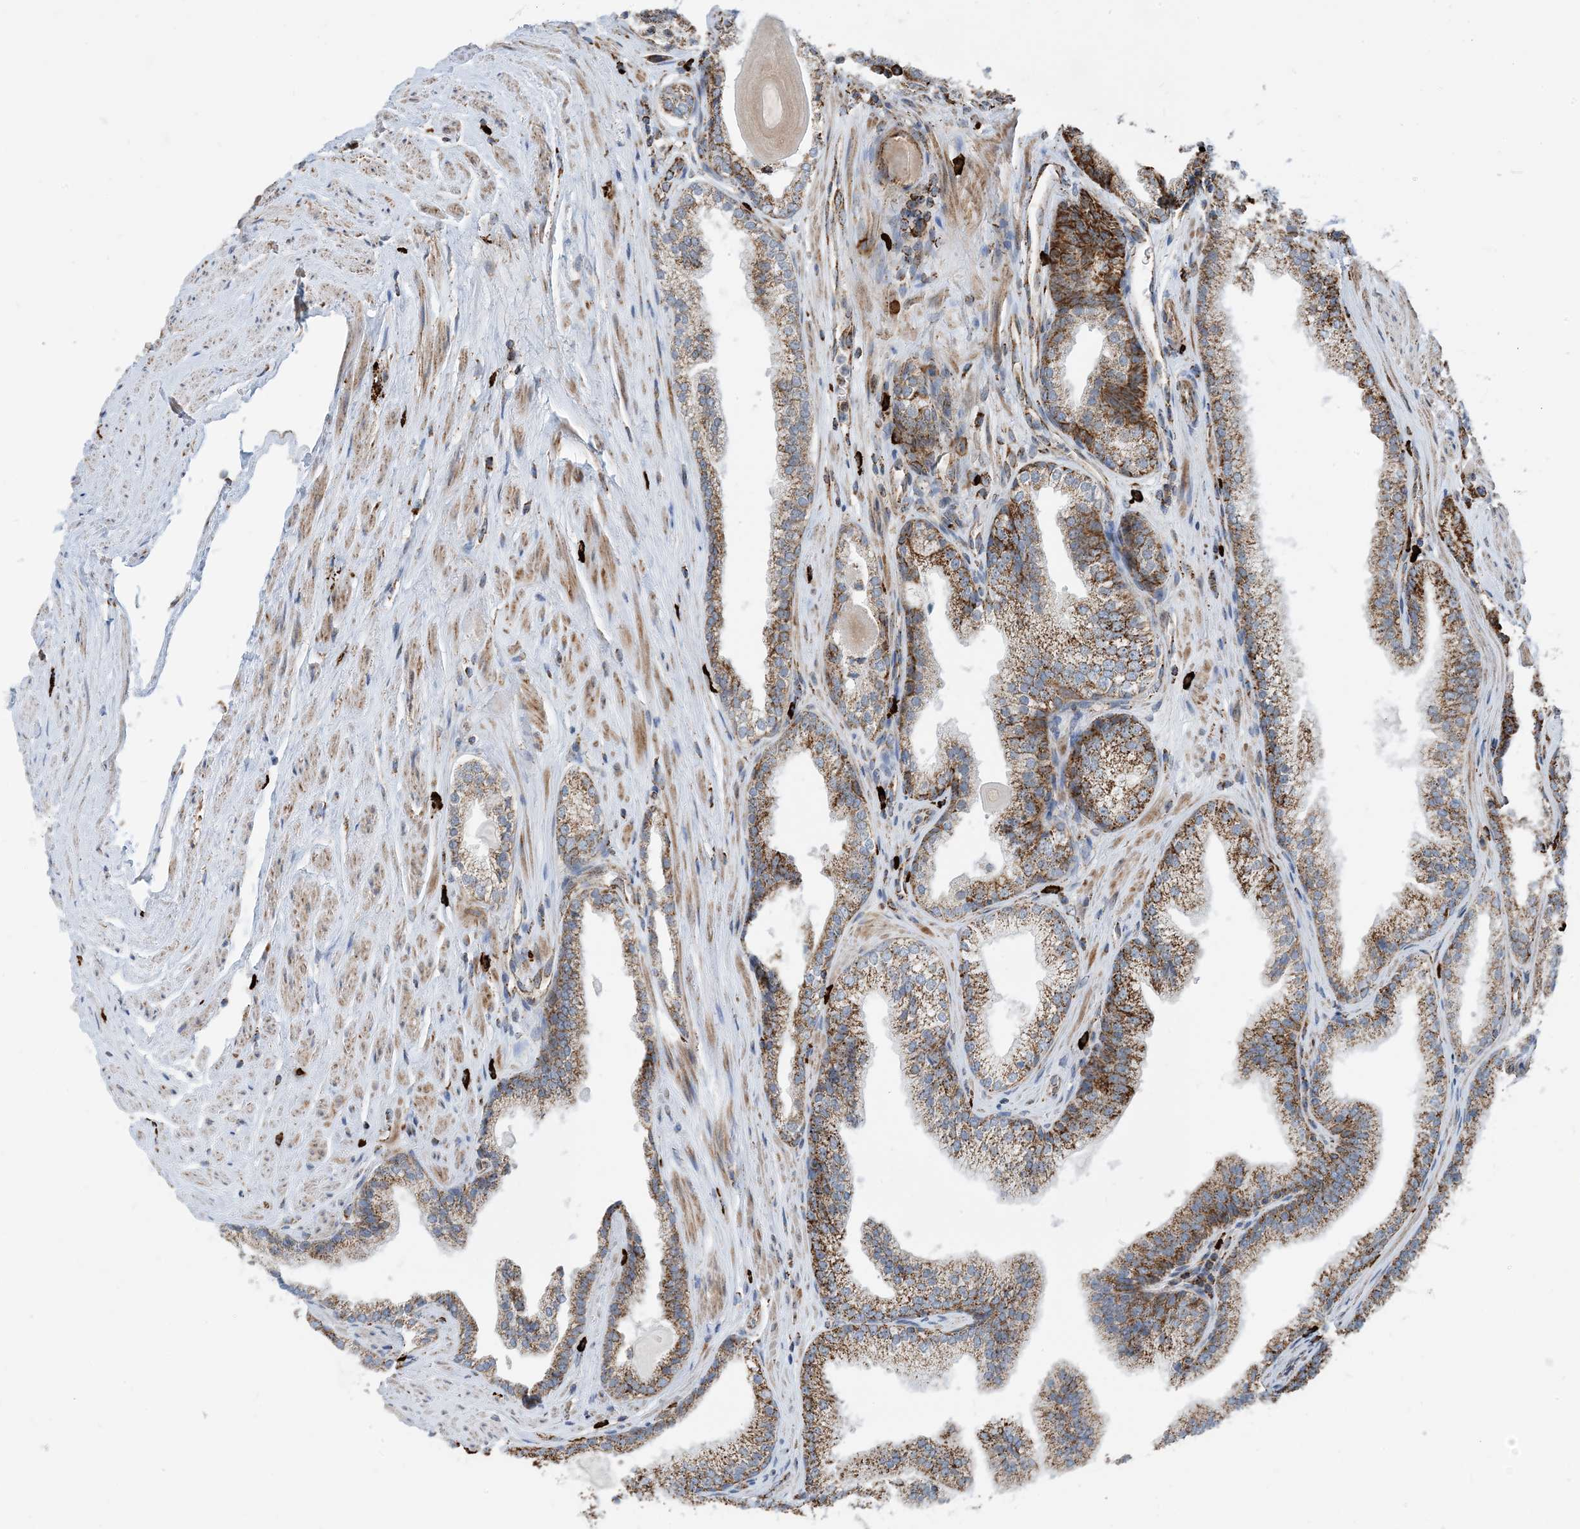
{"staining": {"intensity": "moderate", "quantity": ">75%", "location": "cytoplasmic/membranous"}, "tissue": "prostate cancer", "cell_type": "Tumor cells", "image_type": "cancer", "snomed": [{"axis": "morphology", "description": "Adenocarcinoma, High grade"}, {"axis": "topography", "description": "Prostate"}], "caption": "Prostate cancer stained with a protein marker exhibits moderate staining in tumor cells.", "gene": "PCDHGA1", "patient": {"sex": "male", "age": 63}}